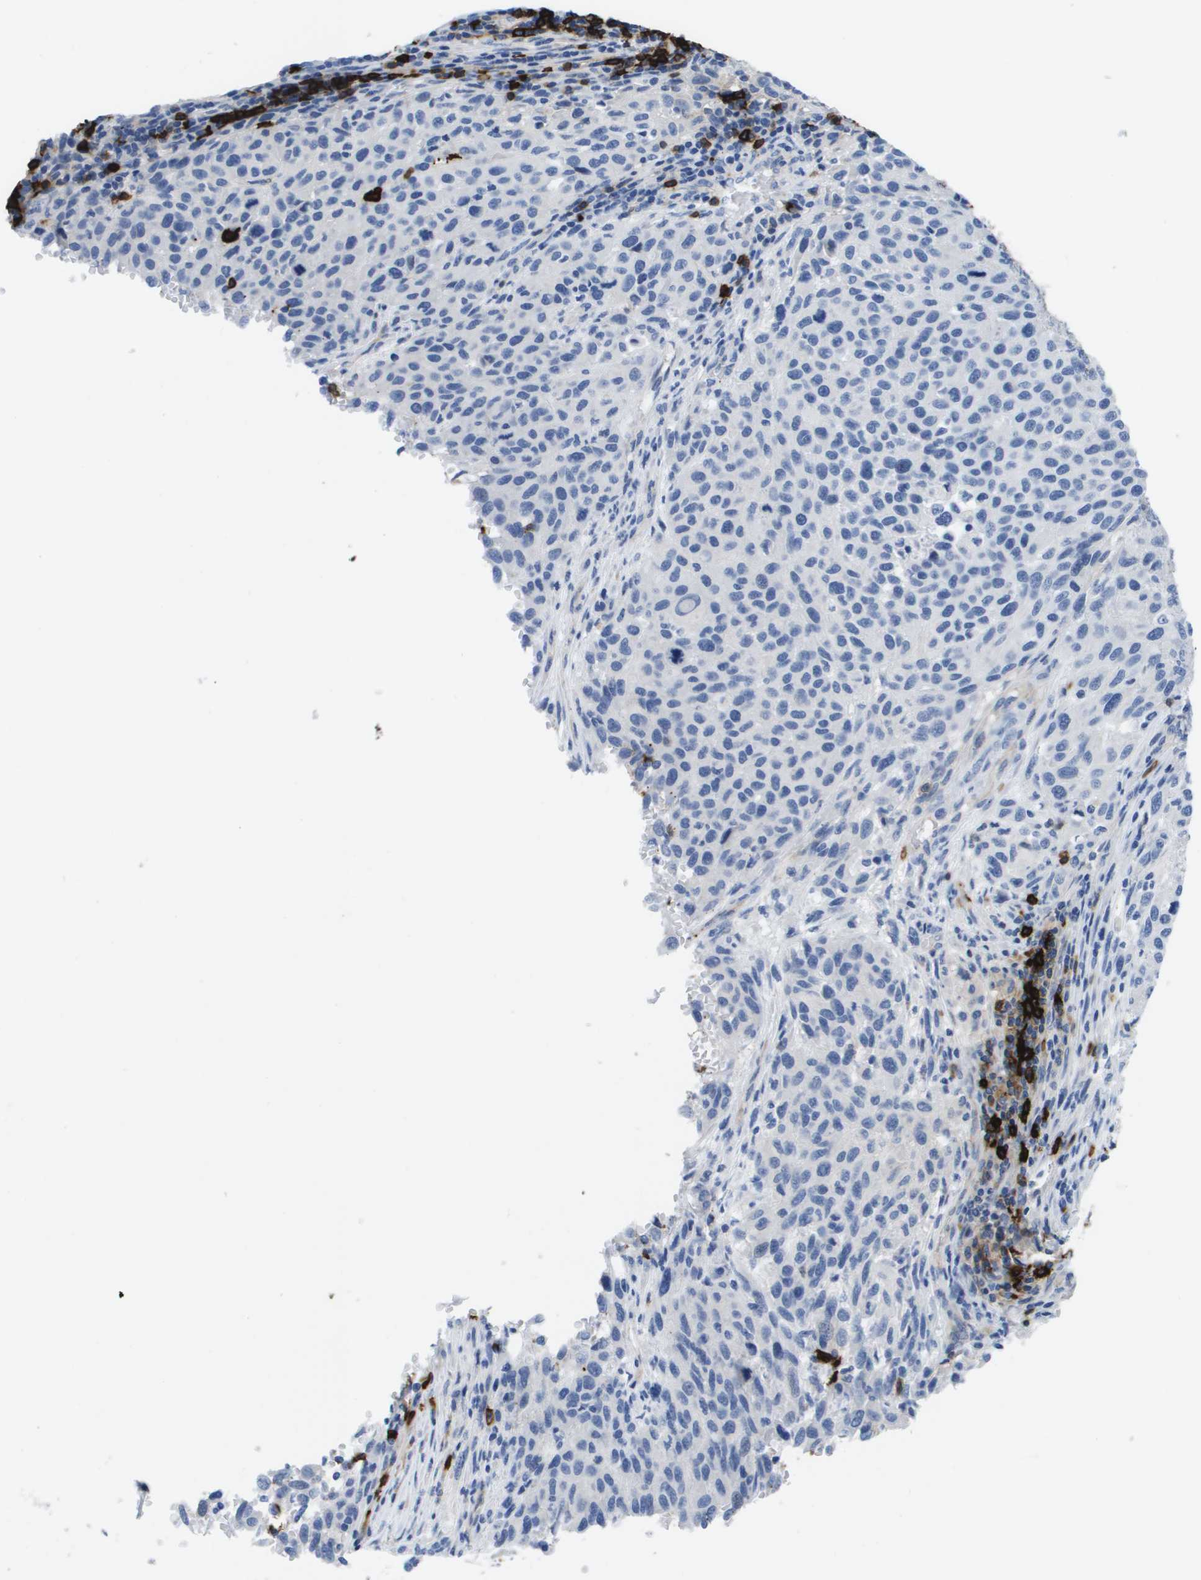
{"staining": {"intensity": "negative", "quantity": "none", "location": "none"}, "tissue": "melanoma", "cell_type": "Tumor cells", "image_type": "cancer", "snomed": [{"axis": "morphology", "description": "Malignant melanoma, Metastatic site"}, {"axis": "topography", "description": "Lymph node"}], "caption": "A high-resolution photomicrograph shows immunohistochemistry (IHC) staining of malignant melanoma (metastatic site), which displays no significant expression in tumor cells.", "gene": "MS4A1", "patient": {"sex": "male", "age": 61}}